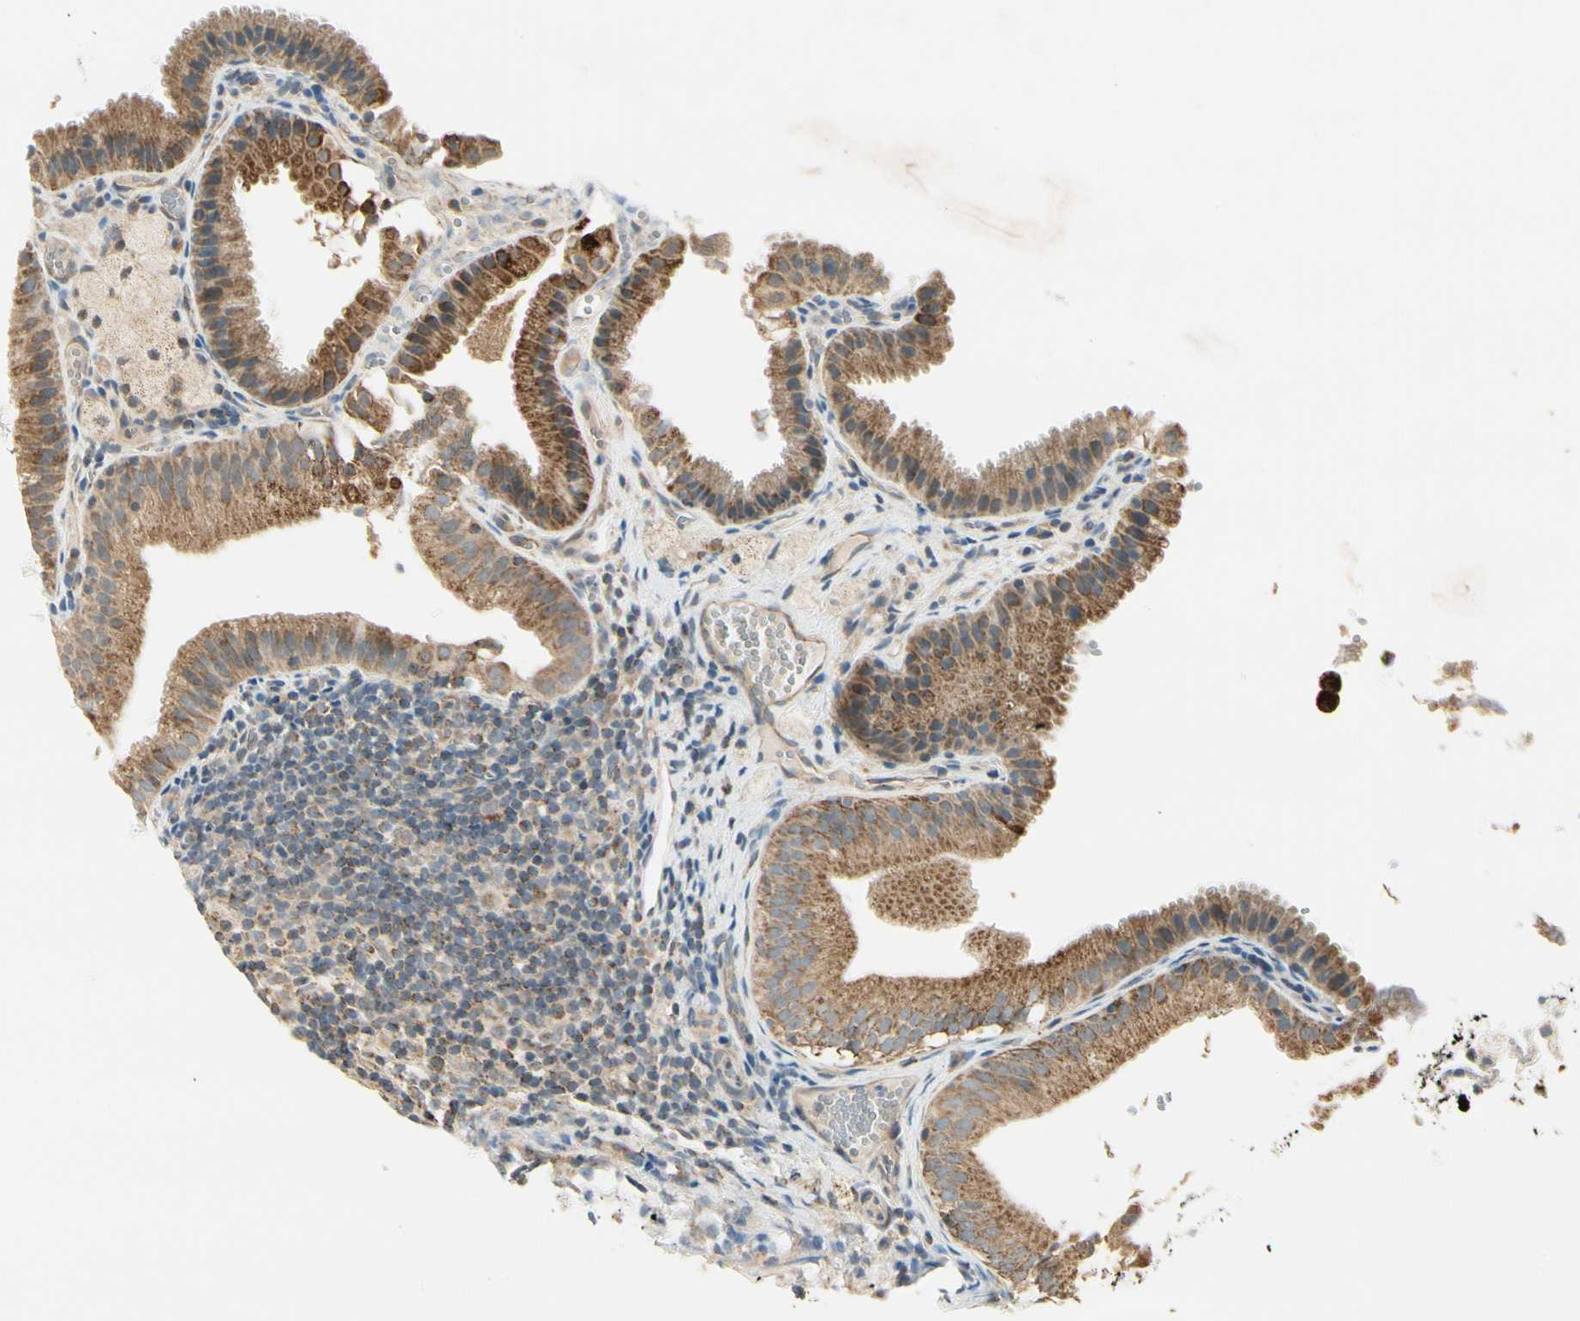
{"staining": {"intensity": "moderate", "quantity": ">75%", "location": "cytoplasmic/membranous"}, "tissue": "gallbladder", "cell_type": "Glandular cells", "image_type": "normal", "snomed": [{"axis": "morphology", "description": "Normal tissue, NOS"}, {"axis": "topography", "description": "Gallbladder"}], "caption": "Moderate cytoplasmic/membranous staining for a protein is present in about >75% of glandular cells of normal gallbladder using immunohistochemistry.", "gene": "EPHB3", "patient": {"sex": "female", "age": 24}}